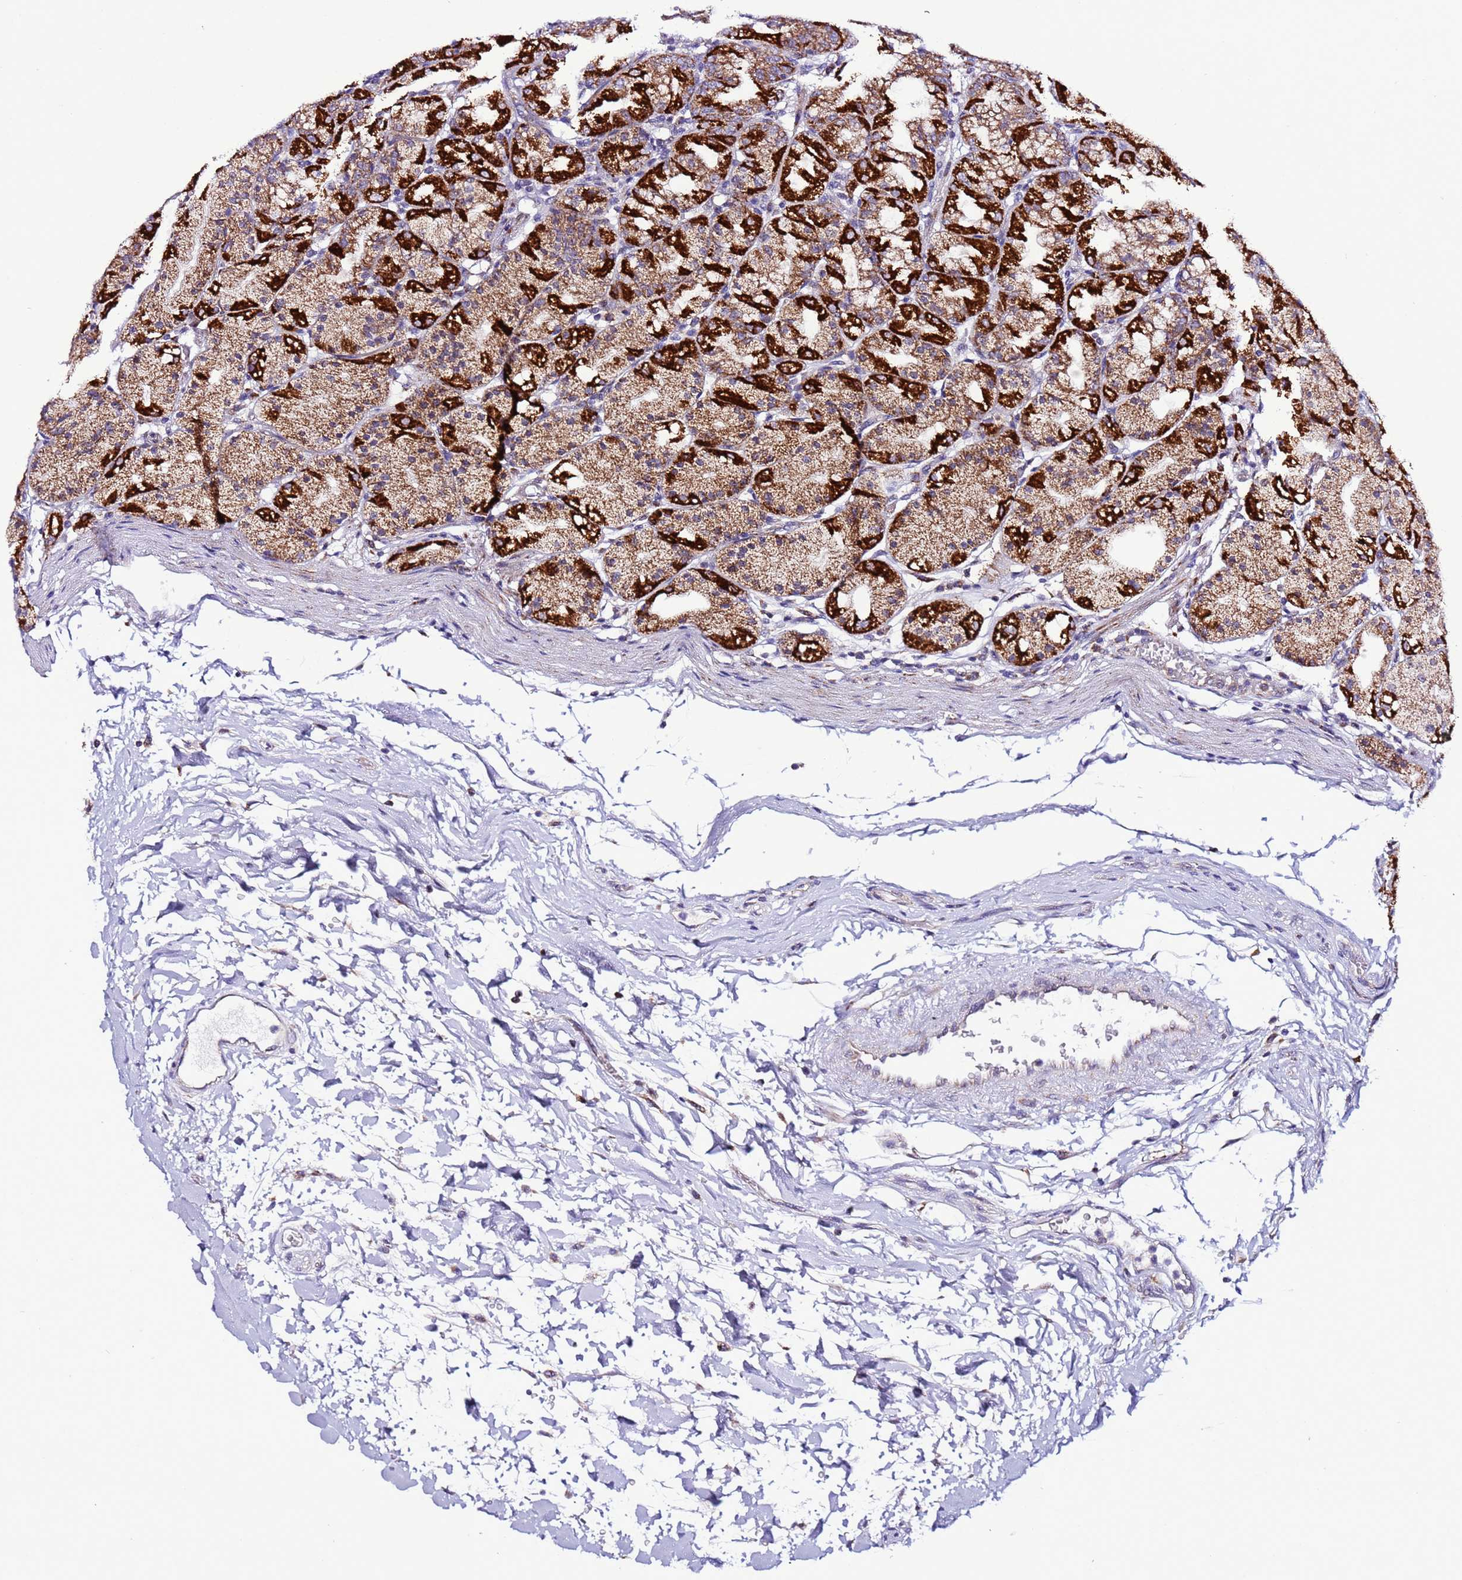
{"staining": {"intensity": "strong", "quantity": ">75%", "location": "cytoplasmic/membranous"}, "tissue": "stomach", "cell_type": "Glandular cells", "image_type": "normal", "snomed": [{"axis": "morphology", "description": "Normal tissue, NOS"}, {"axis": "topography", "description": "Stomach, upper"}], "caption": "This is an image of IHC staining of unremarkable stomach, which shows strong expression in the cytoplasmic/membranous of glandular cells.", "gene": "UEVLD", "patient": {"sex": "male", "age": 48}}